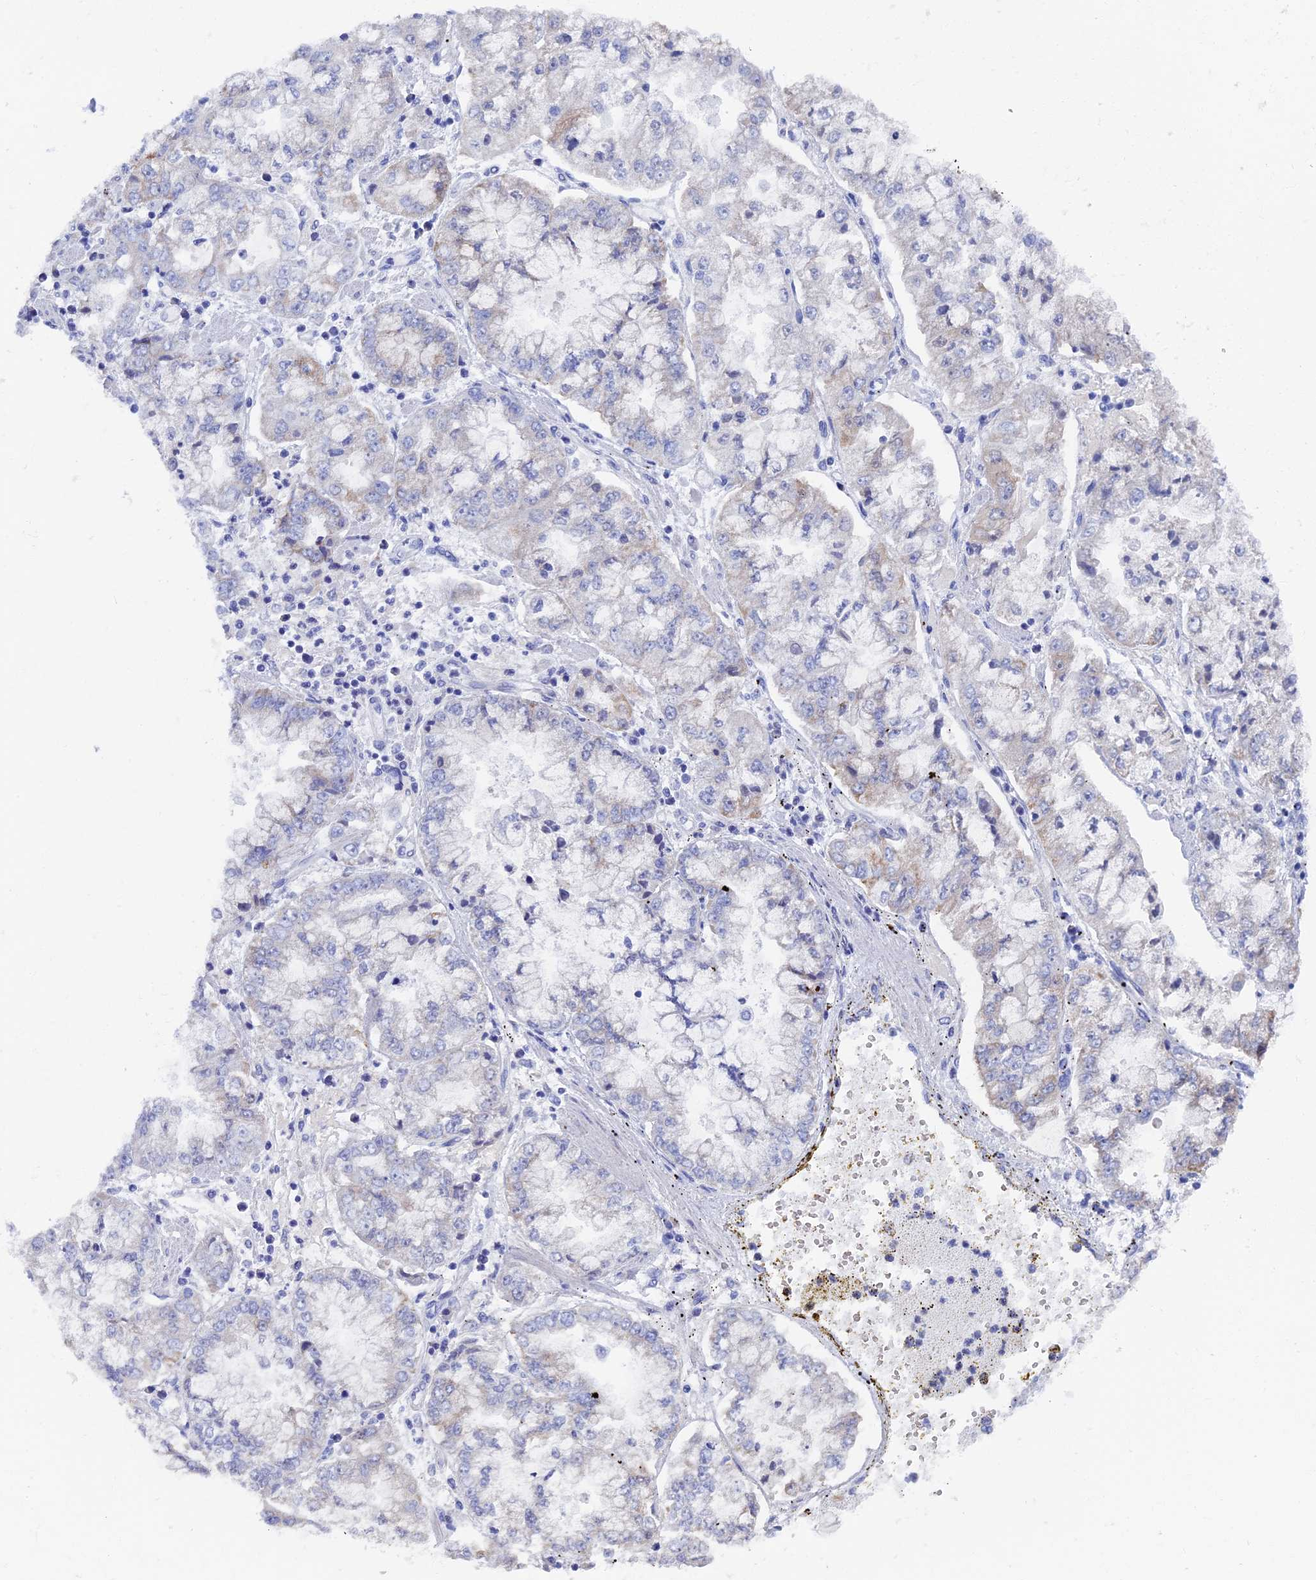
{"staining": {"intensity": "negative", "quantity": "none", "location": "none"}, "tissue": "stomach cancer", "cell_type": "Tumor cells", "image_type": "cancer", "snomed": [{"axis": "morphology", "description": "Adenocarcinoma, NOS"}, {"axis": "topography", "description": "Stomach"}], "caption": "Protein analysis of stomach cancer displays no significant expression in tumor cells.", "gene": "OAT", "patient": {"sex": "male", "age": 76}}